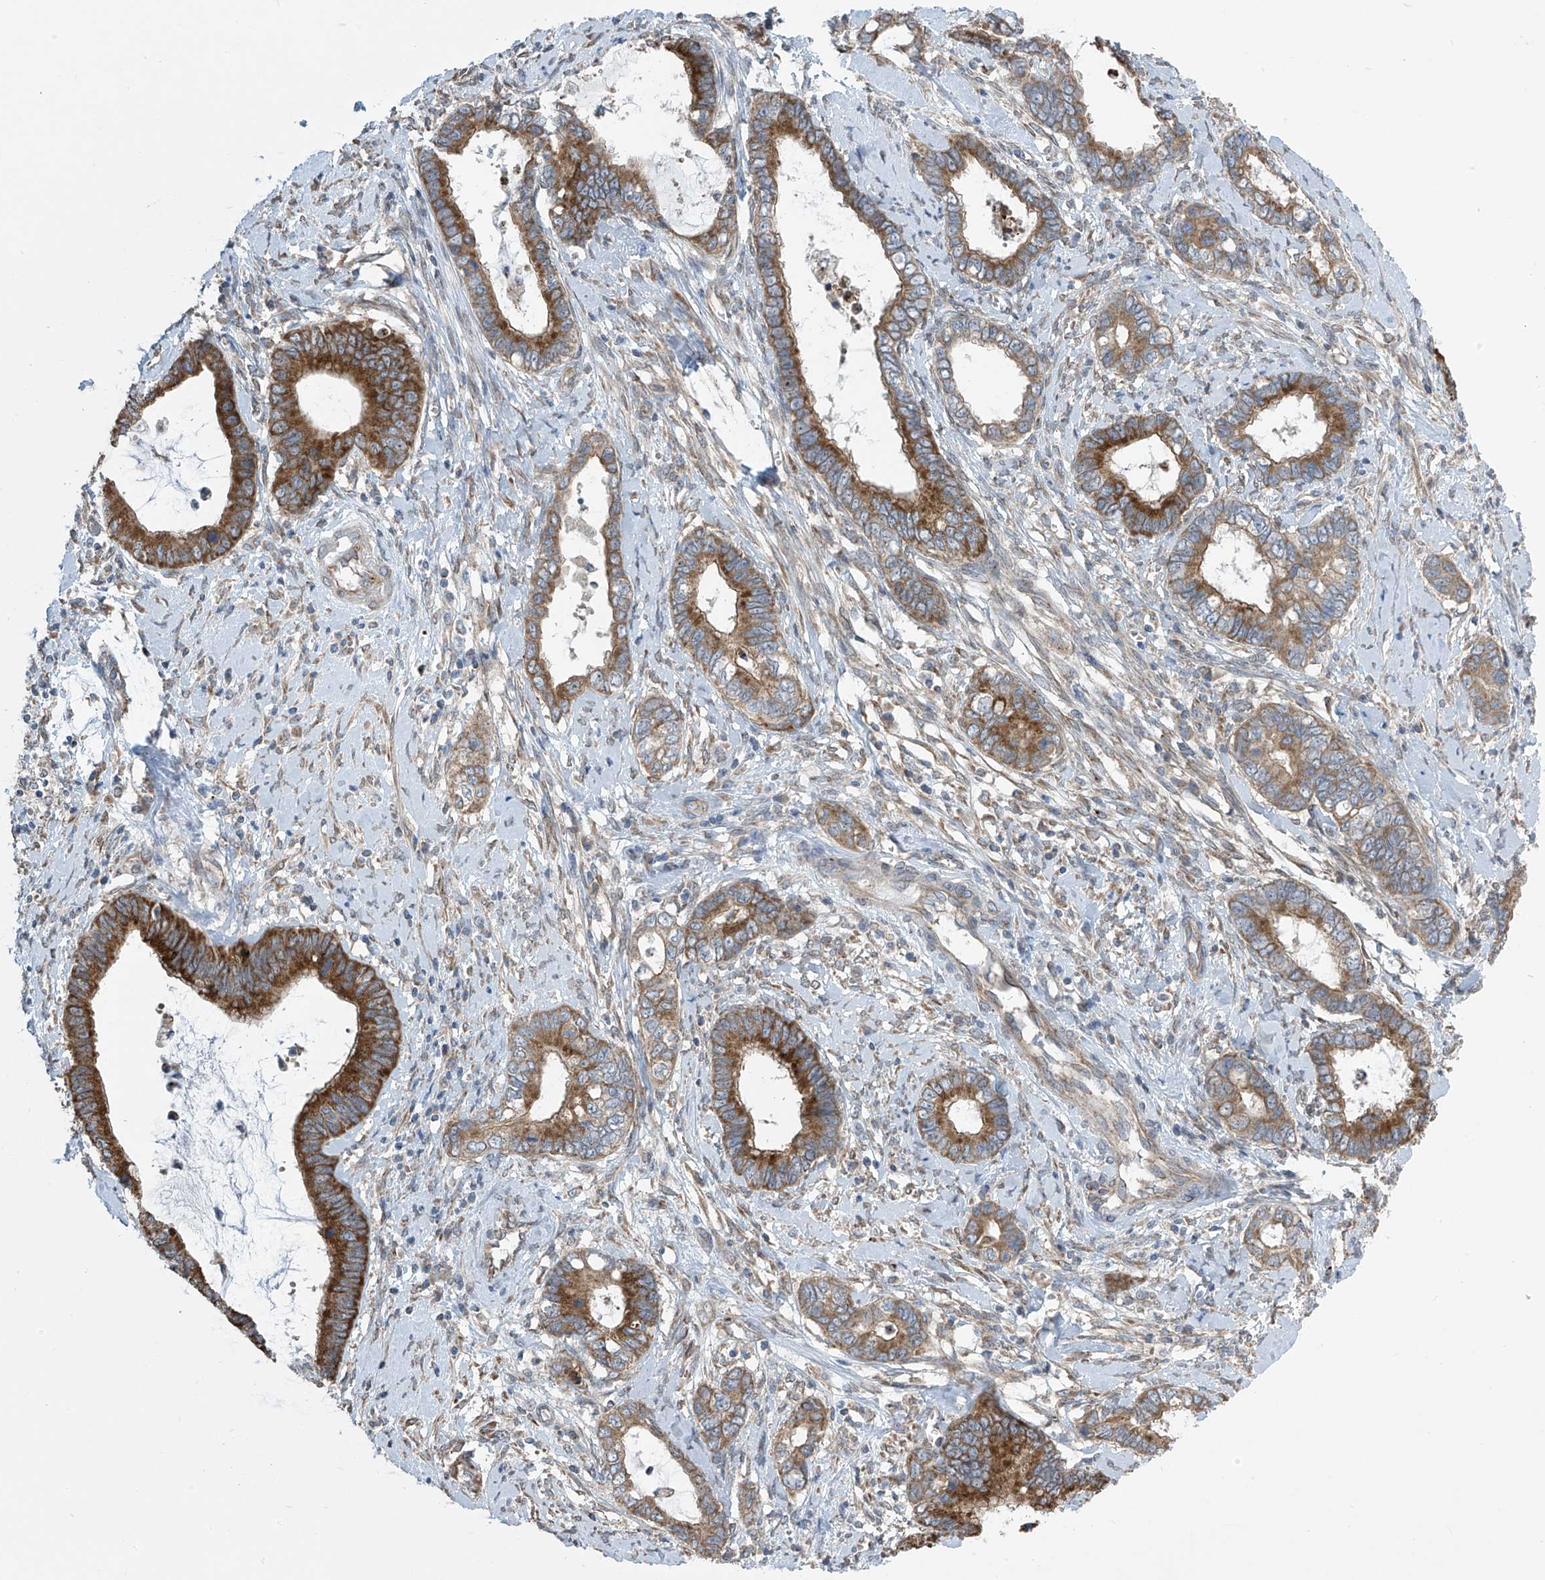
{"staining": {"intensity": "strong", "quantity": ">75%", "location": "cytoplasmic/membranous"}, "tissue": "cervical cancer", "cell_type": "Tumor cells", "image_type": "cancer", "snomed": [{"axis": "morphology", "description": "Adenocarcinoma, NOS"}, {"axis": "topography", "description": "Cervix"}], "caption": "The photomicrograph displays staining of adenocarcinoma (cervical), revealing strong cytoplasmic/membranous protein expression (brown color) within tumor cells.", "gene": "PNPT1", "patient": {"sex": "female", "age": 44}}